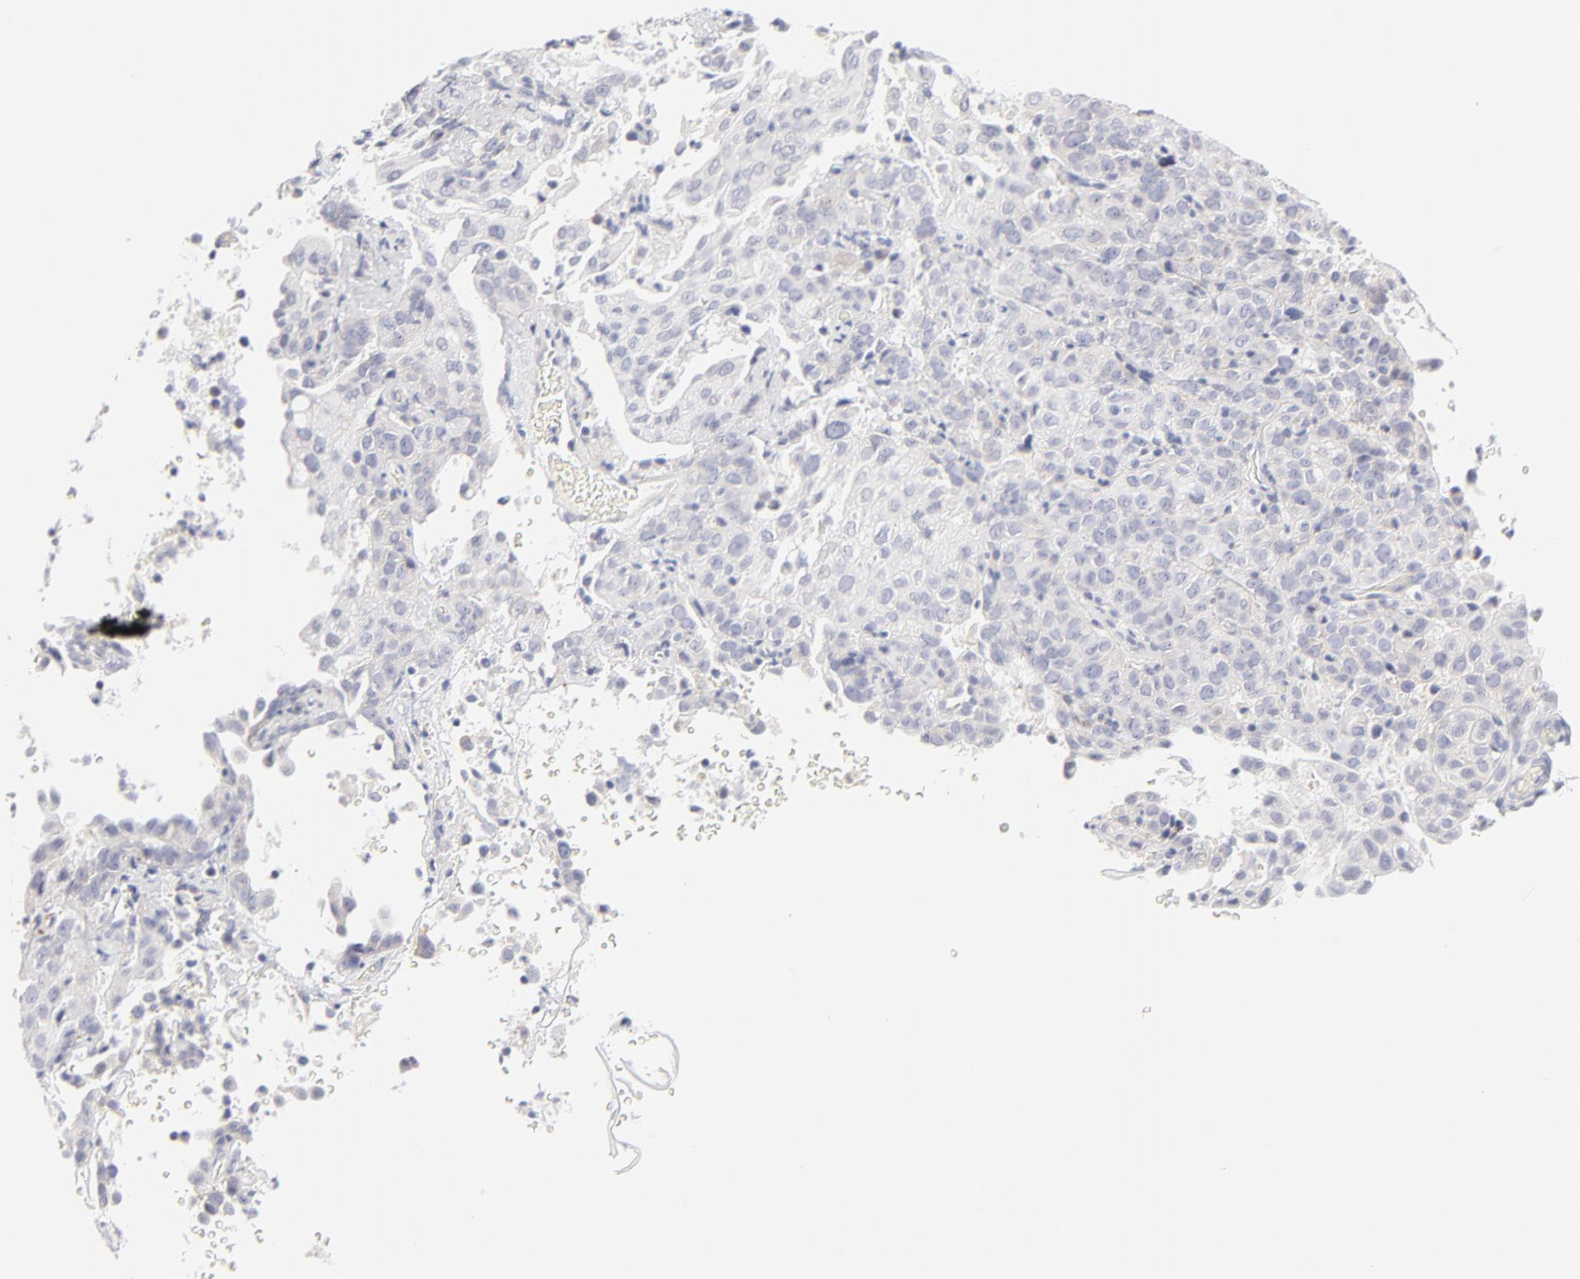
{"staining": {"intensity": "negative", "quantity": "none", "location": "none"}, "tissue": "cervical cancer", "cell_type": "Tumor cells", "image_type": "cancer", "snomed": [{"axis": "morphology", "description": "Squamous cell carcinoma, NOS"}, {"axis": "topography", "description": "Cervix"}], "caption": "Immunohistochemical staining of cervical squamous cell carcinoma shows no significant staining in tumor cells.", "gene": "NPNT", "patient": {"sex": "female", "age": 41}}